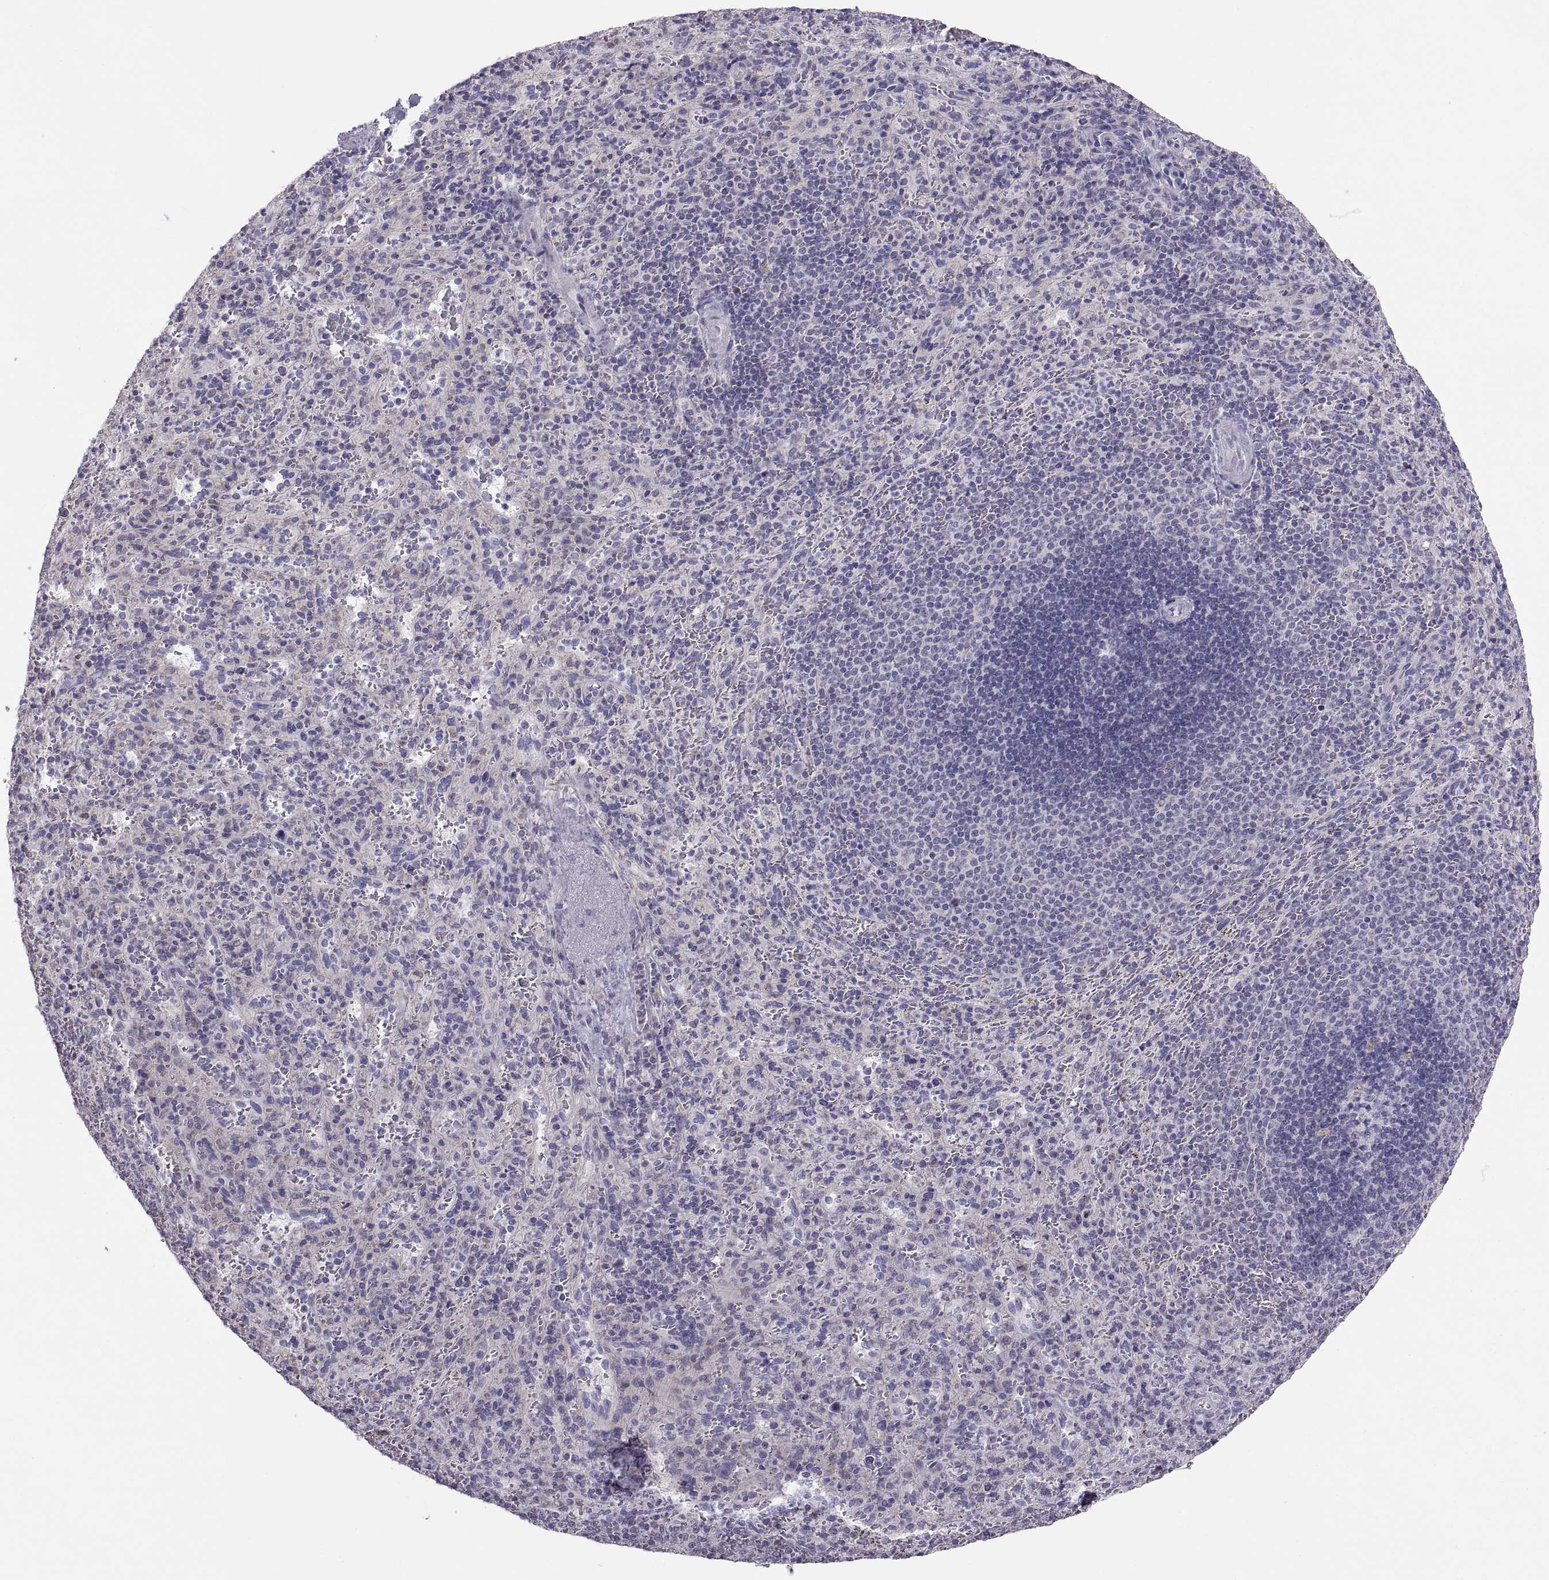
{"staining": {"intensity": "negative", "quantity": "none", "location": "none"}, "tissue": "spleen", "cell_type": "Cells in red pulp", "image_type": "normal", "snomed": [{"axis": "morphology", "description": "Normal tissue, NOS"}, {"axis": "topography", "description": "Spleen"}], "caption": "Immunohistochemistry (IHC) of unremarkable human spleen exhibits no expression in cells in red pulp. The staining is performed using DAB brown chromogen with nuclei counter-stained in using hematoxylin.", "gene": "TNNC1", "patient": {"sex": "male", "age": 57}}